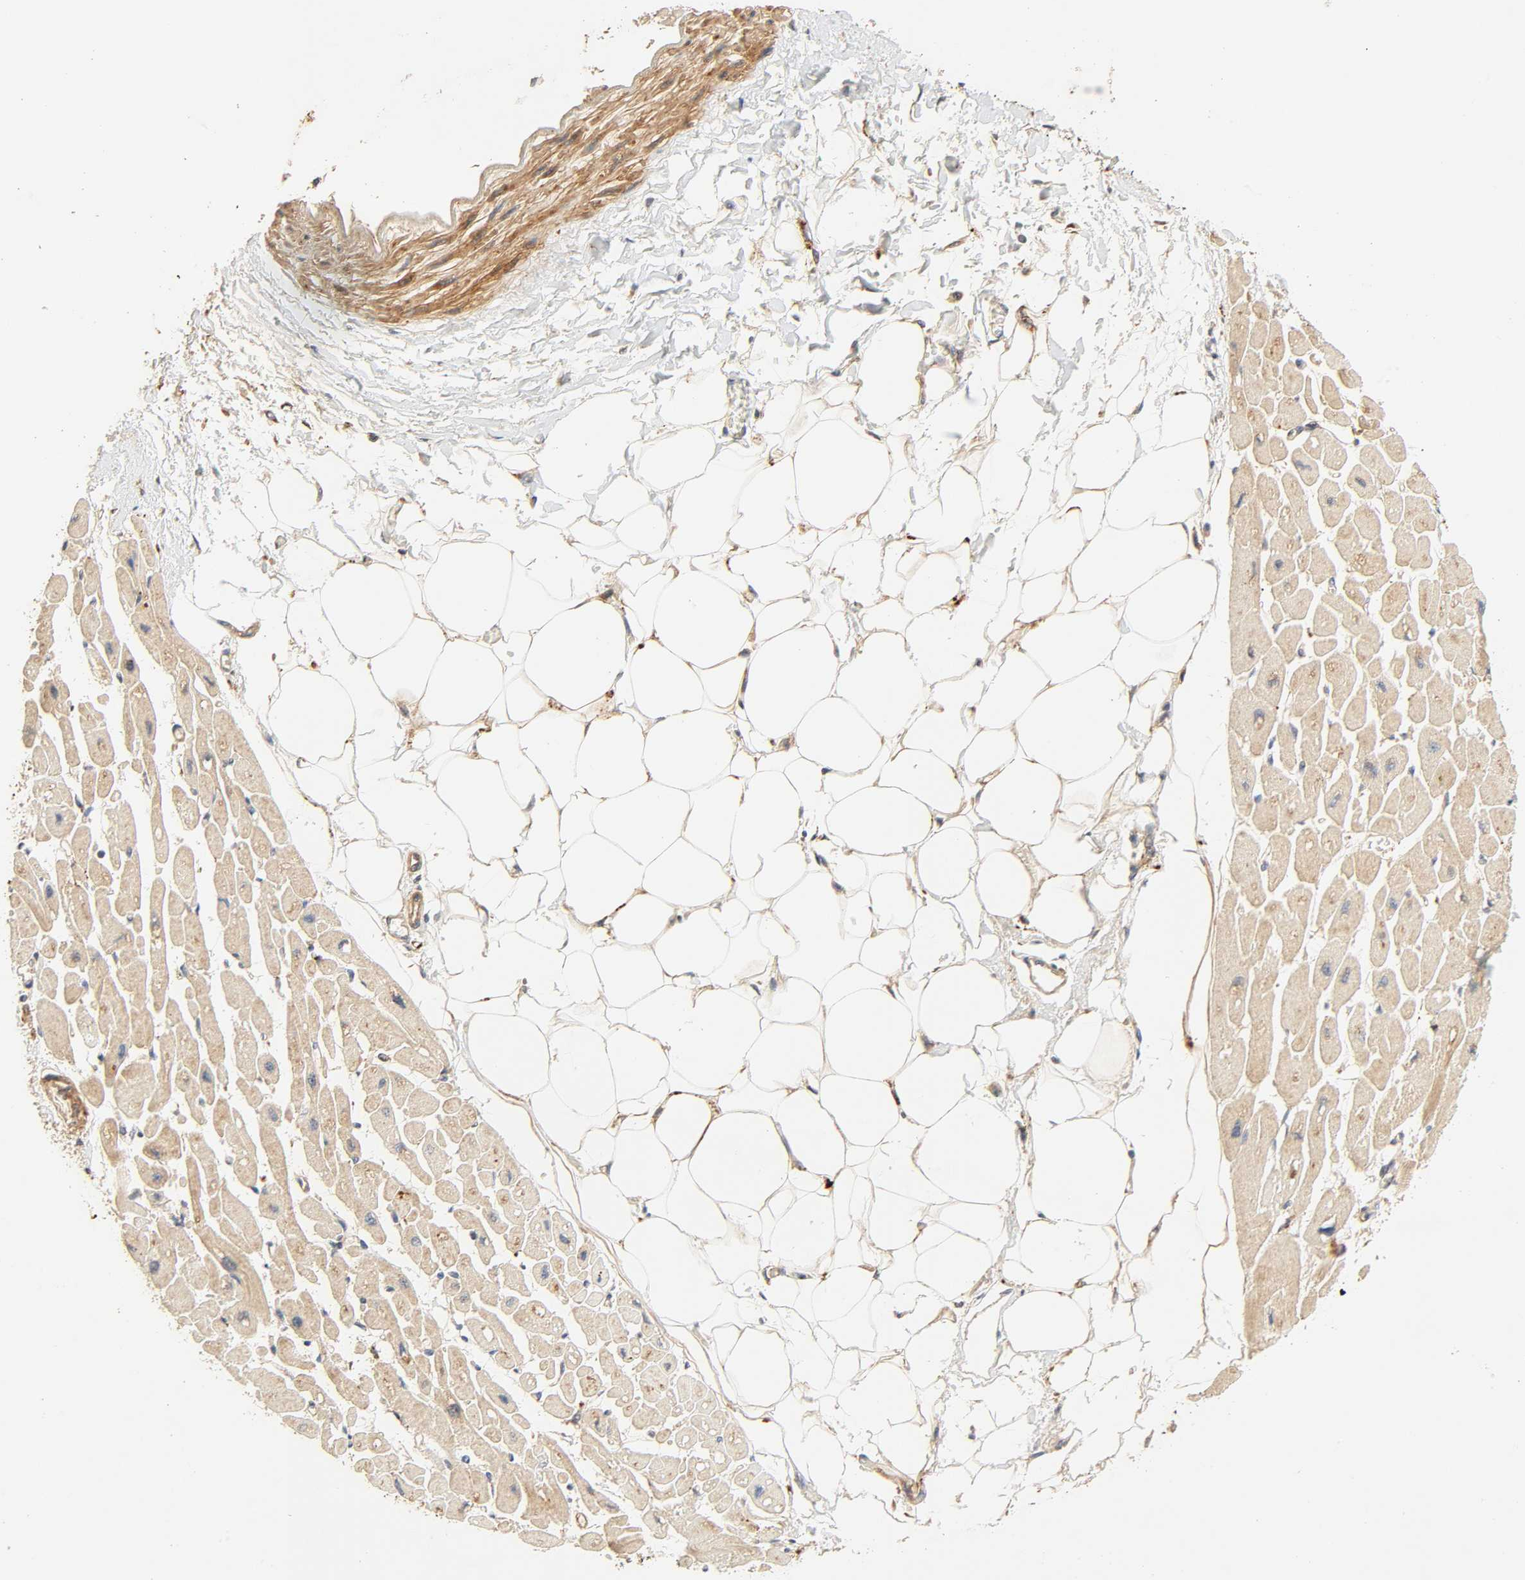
{"staining": {"intensity": "strong", "quantity": "25%-75%", "location": "cytoplasmic/membranous"}, "tissue": "heart muscle", "cell_type": "Cardiomyocytes", "image_type": "normal", "snomed": [{"axis": "morphology", "description": "Normal tissue, NOS"}, {"axis": "topography", "description": "Heart"}], "caption": "Brown immunohistochemical staining in normal heart muscle shows strong cytoplasmic/membranous positivity in about 25%-75% of cardiomyocytes.", "gene": "MAPK6", "patient": {"sex": "female", "age": 54}}